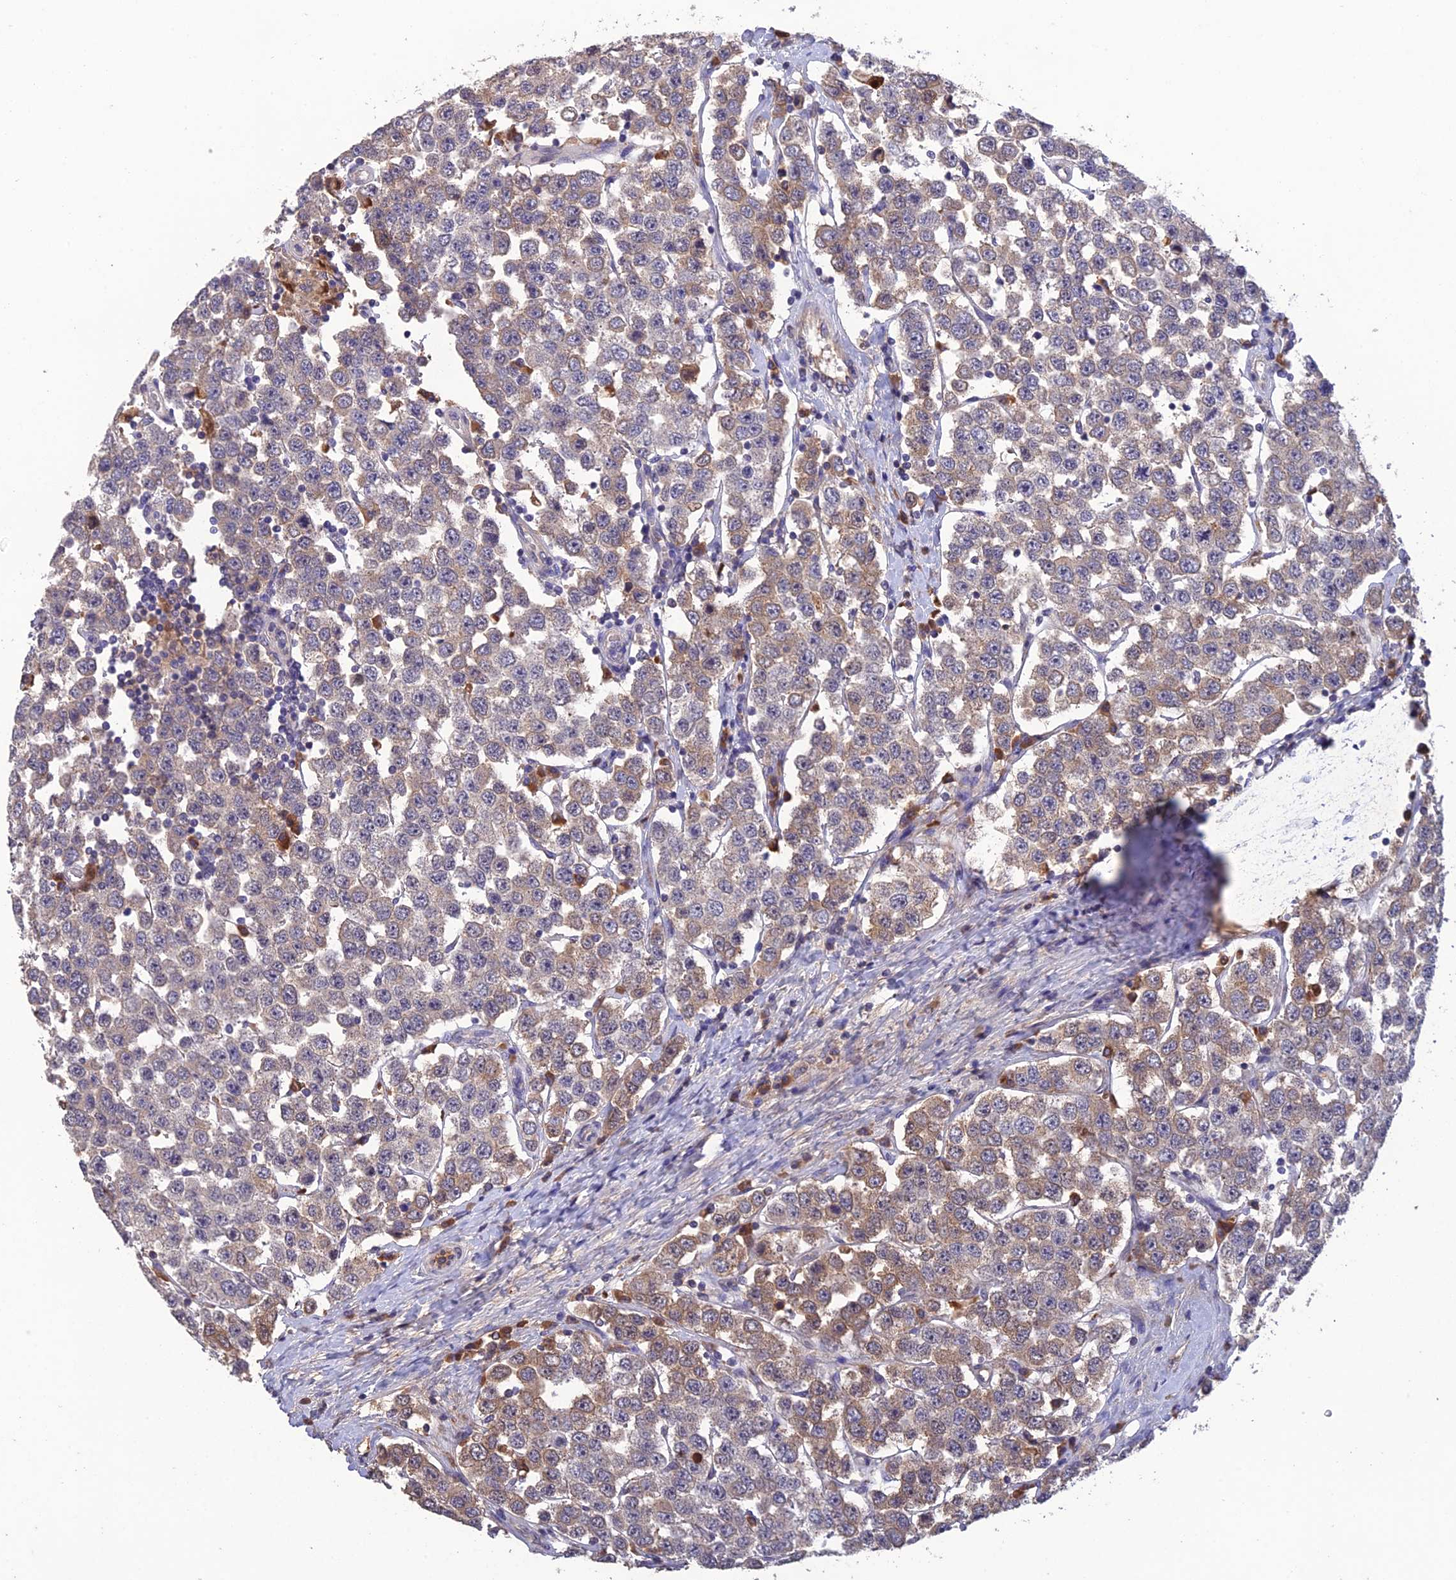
{"staining": {"intensity": "weak", "quantity": "25%-75%", "location": "cytoplasmic/membranous"}, "tissue": "testis cancer", "cell_type": "Tumor cells", "image_type": "cancer", "snomed": [{"axis": "morphology", "description": "Seminoma, NOS"}, {"axis": "topography", "description": "Testis"}], "caption": "Immunohistochemical staining of seminoma (testis) displays low levels of weak cytoplasmic/membranous protein positivity in approximately 25%-75% of tumor cells.", "gene": "SLC39A13", "patient": {"sex": "male", "age": 28}}